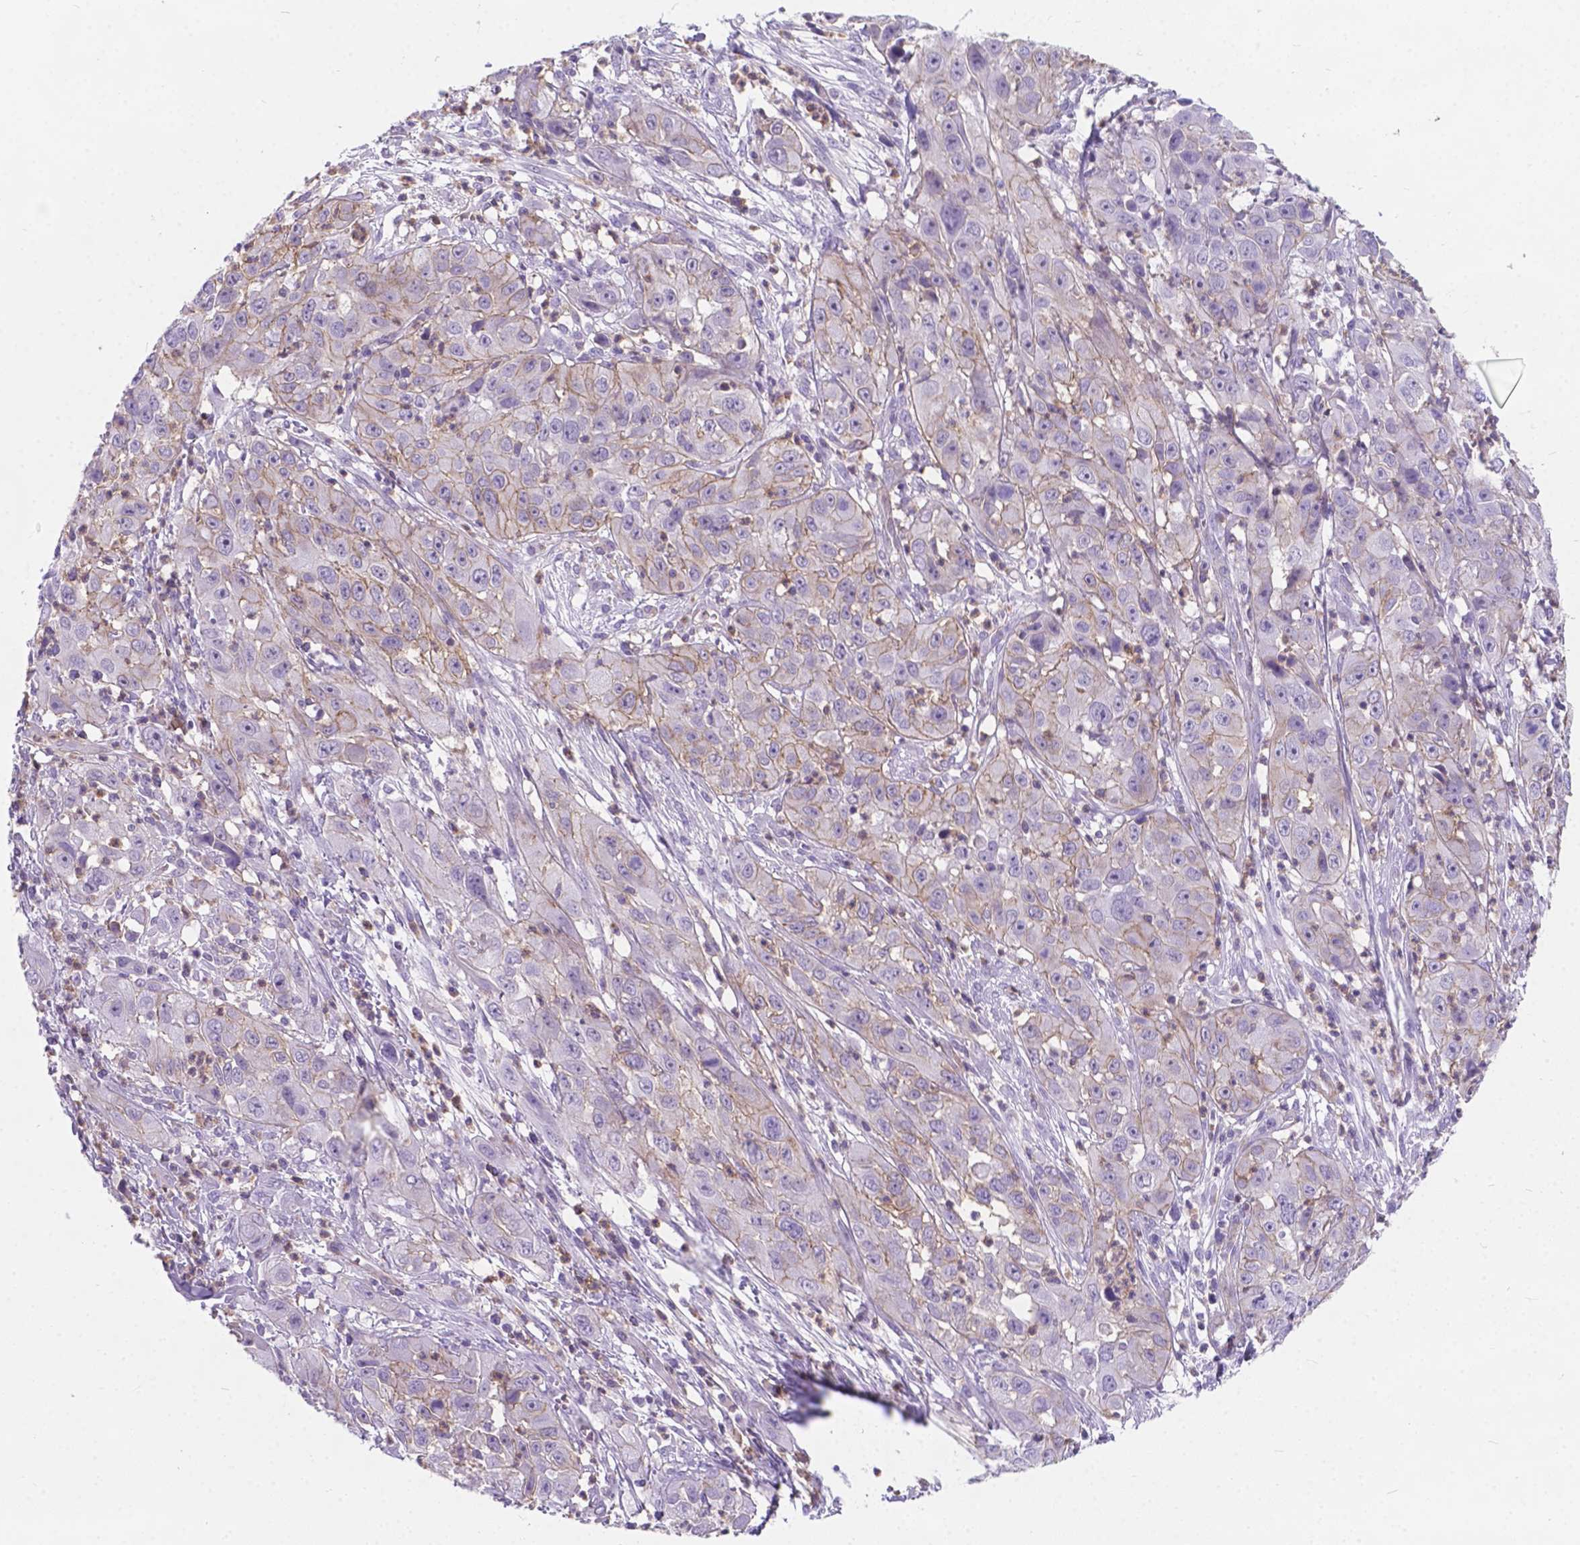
{"staining": {"intensity": "weak", "quantity": "<25%", "location": "cytoplasmic/membranous"}, "tissue": "cervical cancer", "cell_type": "Tumor cells", "image_type": "cancer", "snomed": [{"axis": "morphology", "description": "Squamous cell carcinoma, NOS"}, {"axis": "topography", "description": "Cervix"}], "caption": "Cervical cancer was stained to show a protein in brown. There is no significant staining in tumor cells.", "gene": "KIAA0040", "patient": {"sex": "female", "age": 32}}